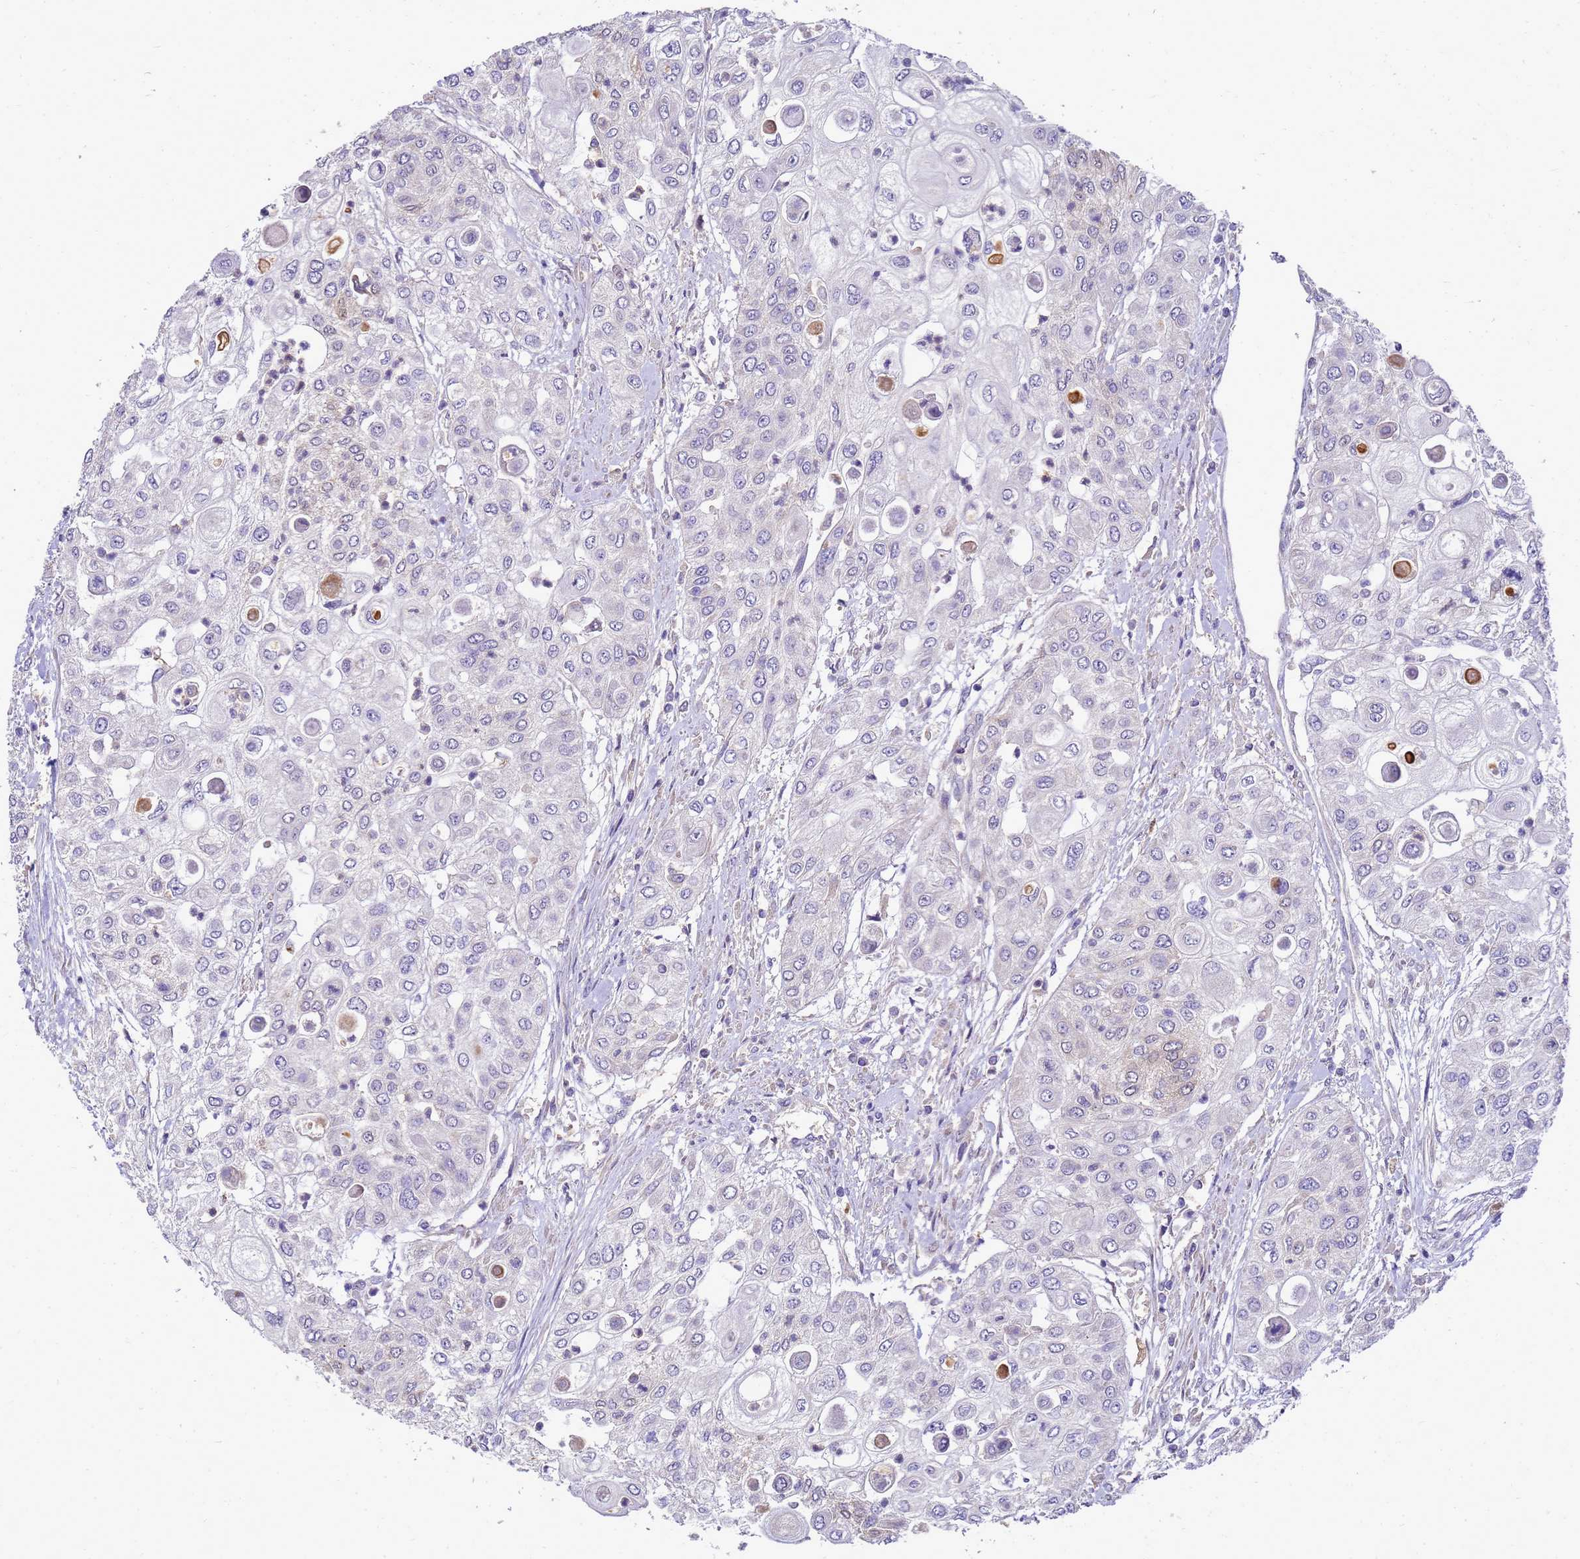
{"staining": {"intensity": "negative", "quantity": "none", "location": "none"}, "tissue": "urothelial cancer", "cell_type": "Tumor cells", "image_type": "cancer", "snomed": [{"axis": "morphology", "description": "Urothelial carcinoma, High grade"}, {"axis": "topography", "description": "Urinary bladder"}], "caption": "Immunohistochemical staining of high-grade urothelial carcinoma exhibits no significant staining in tumor cells.", "gene": "EIF4EBP3", "patient": {"sex": "female", "age": 79}}